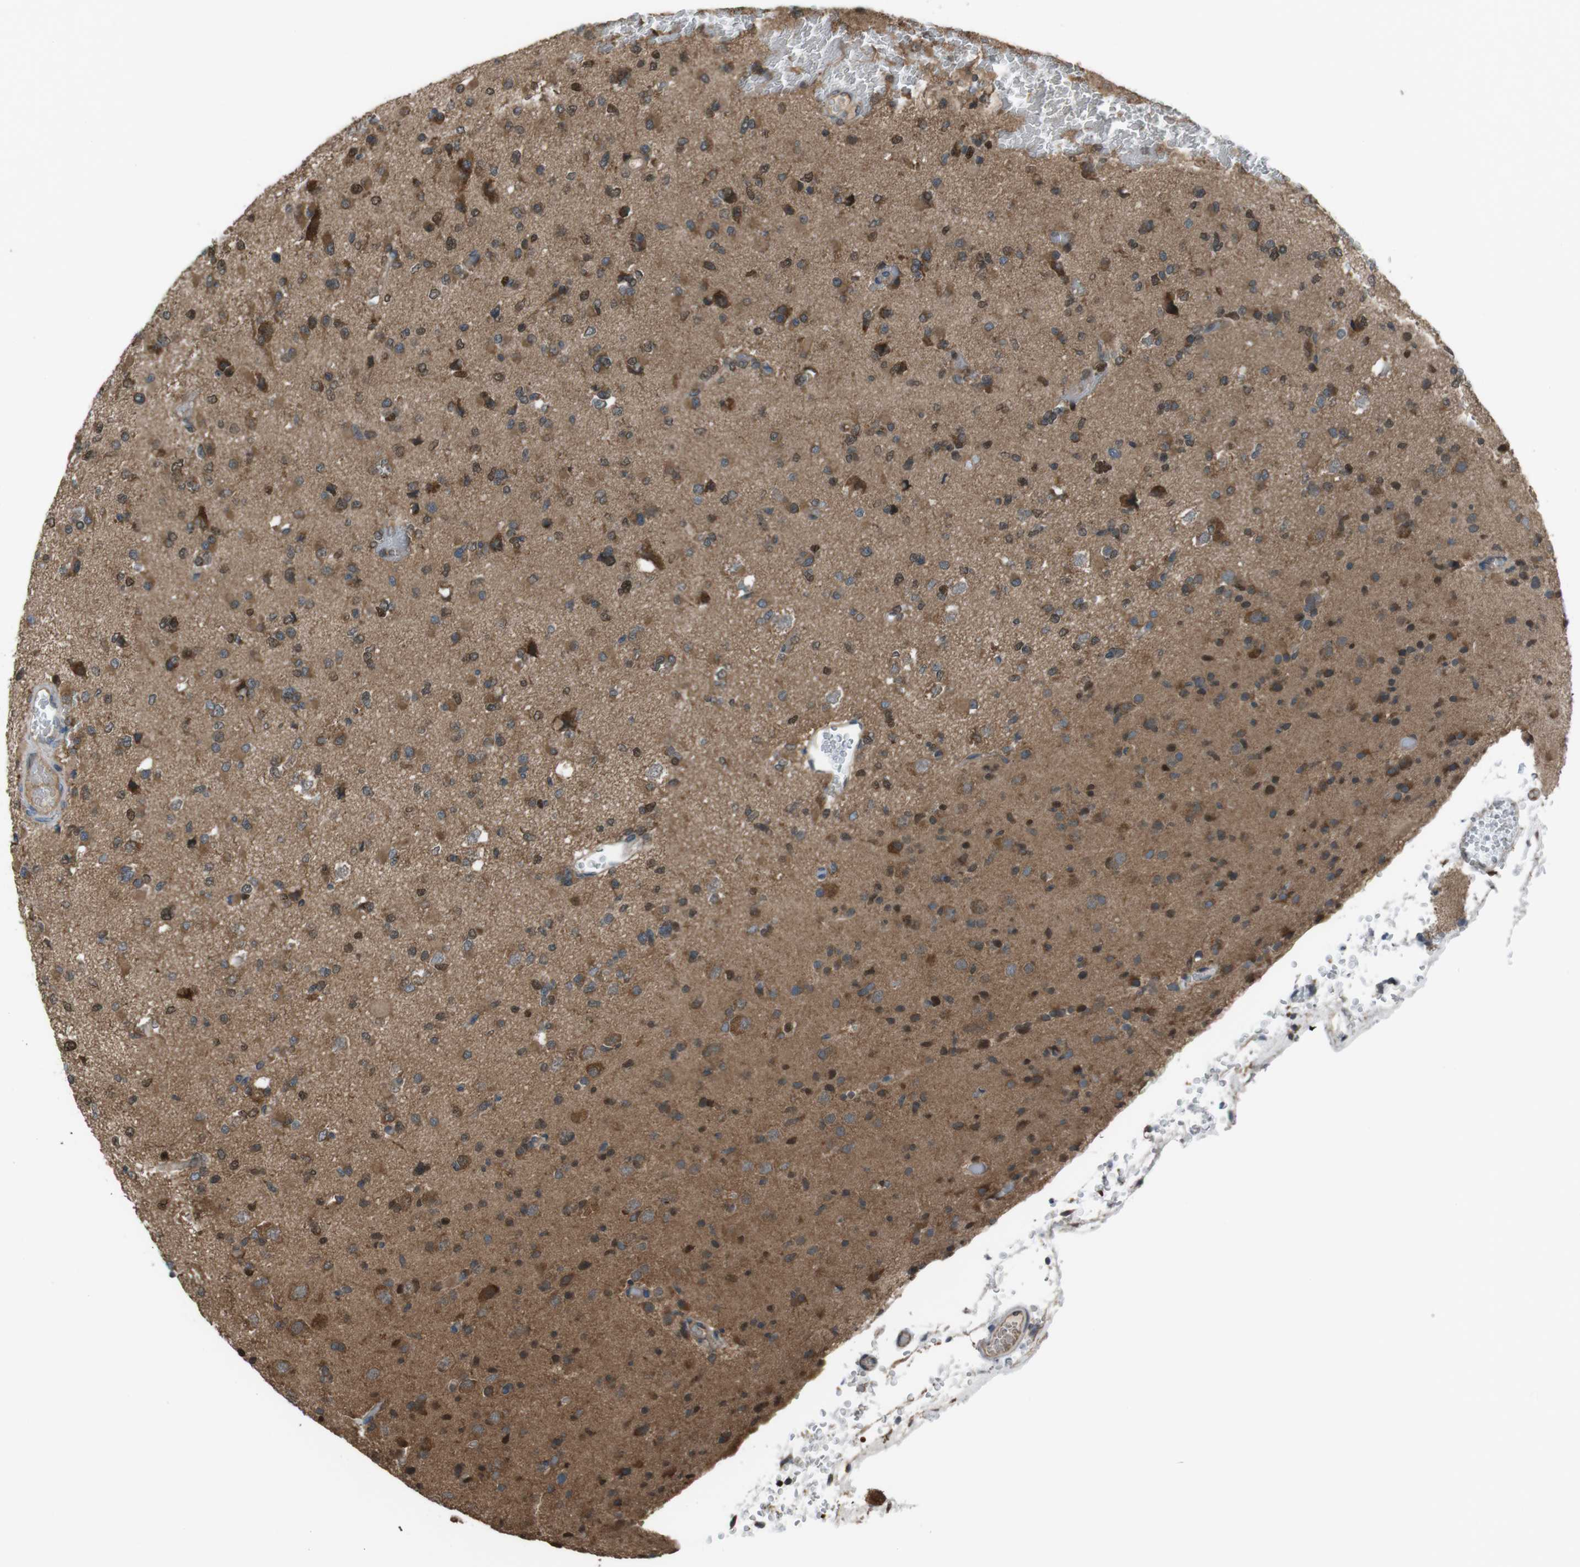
{"staining": {"intensity": "moderate", "quantity": ">75%", "location": "cytoplasmic/membranous"}, "tissue": "glioma", "cell_type": "Tumor cells", "image_type": "cancer", "snomed": [{"axis": "morphology", "description": "Glioma, malignant, Low grade"}, {"axis": "topography", "description": "Brain"}], "caption": "Moderate cytoplasmic/membranous positivity is appreciated in about >75% of tumor cells in glioma.", "gene": "SSR3", "patient": {"sex": "female", "age": 22}}